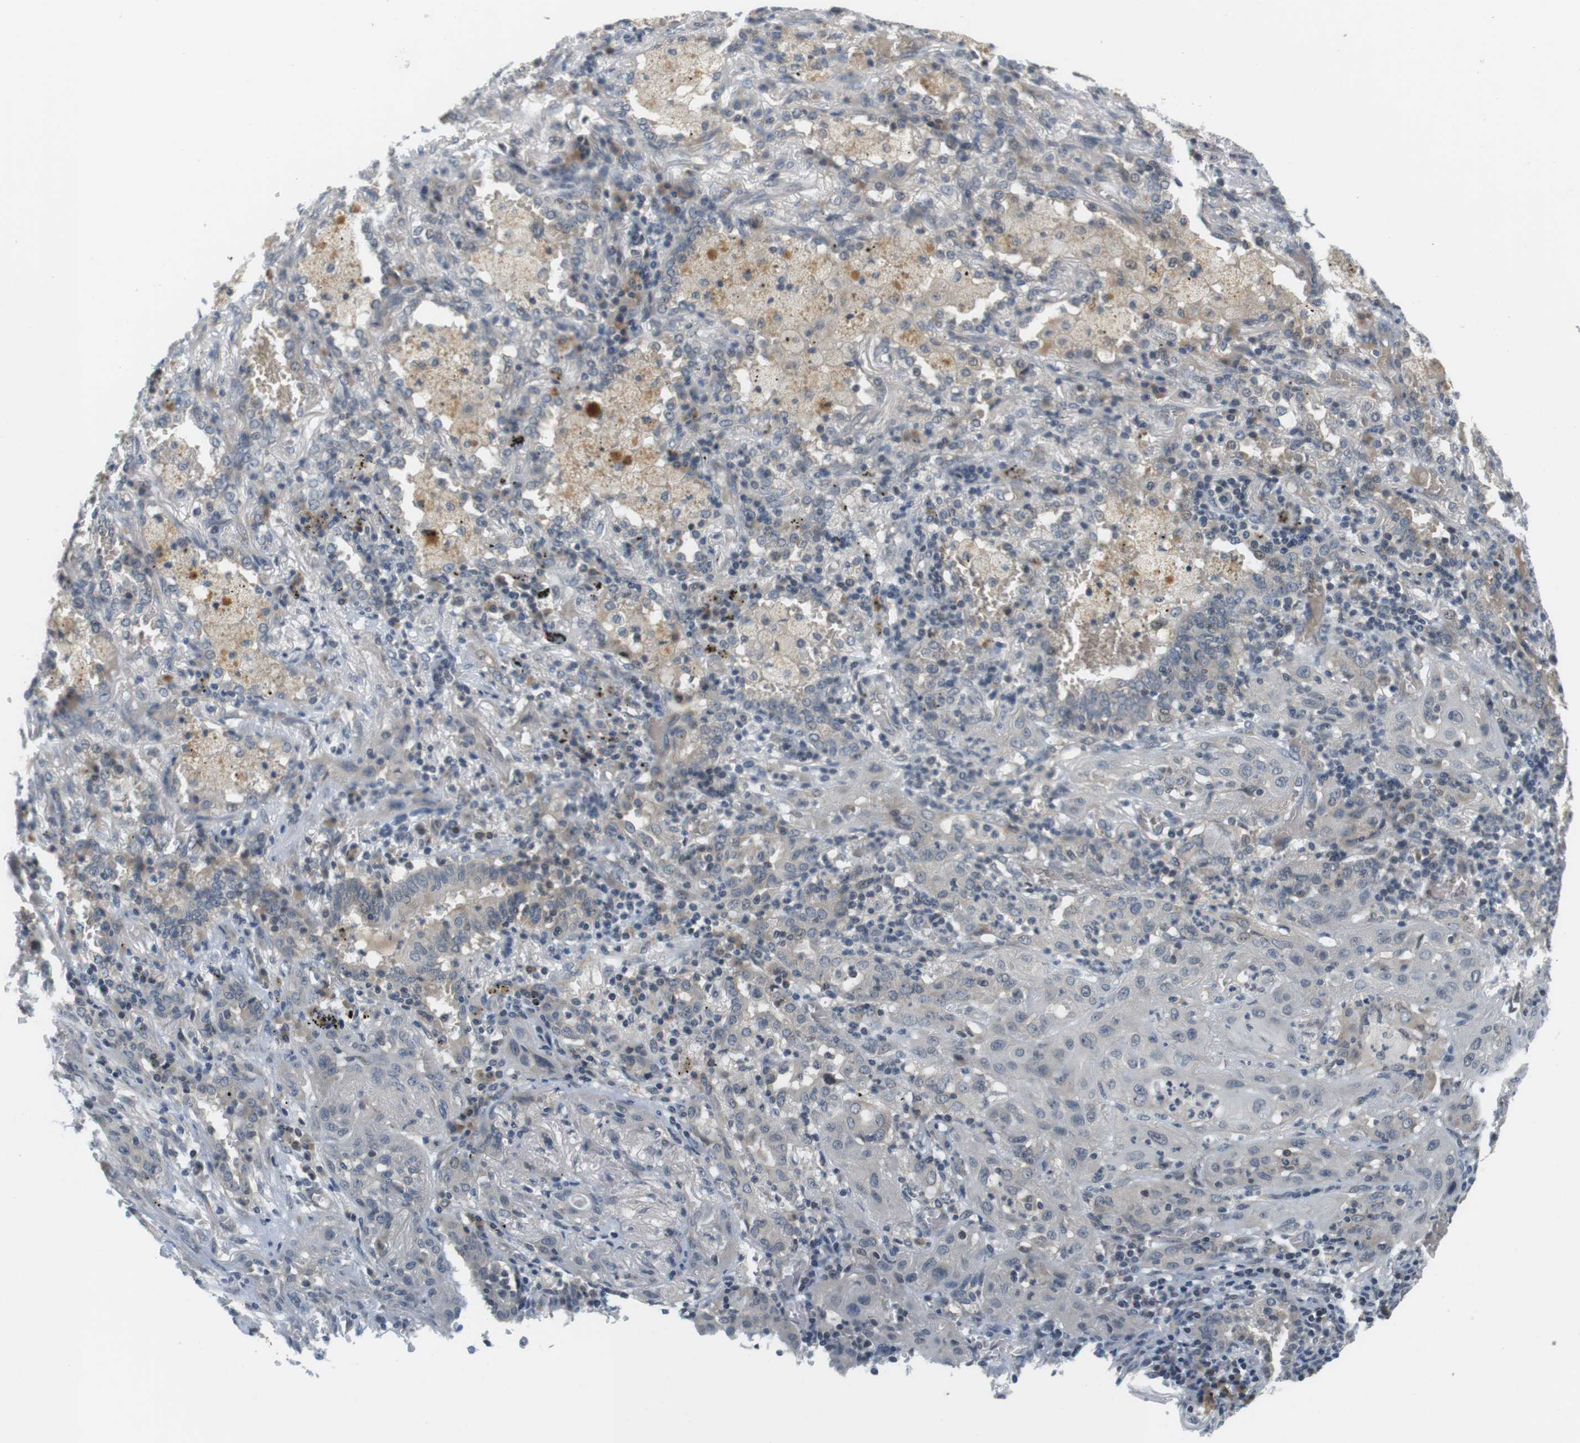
{"staining": {"intensity": "negative", "quantity": "none", "location": "none"}, "tissue": "lung cancer", "cell_type": "Tumor cells", "image_type": "cancer", "snomed": [{"axis": "morphology", "description": "Squamous cell carcinoma, NOS"}, {"axis": "topography", "description": "Lung"}], "caption": "DAB (3,3'-diaminobenzidine) immunohistochemical staining of lung cancer shows no significant positivity in tumor cells.", "gene": "WNT7A", "patient": {"sex": "female", "age": 47}}